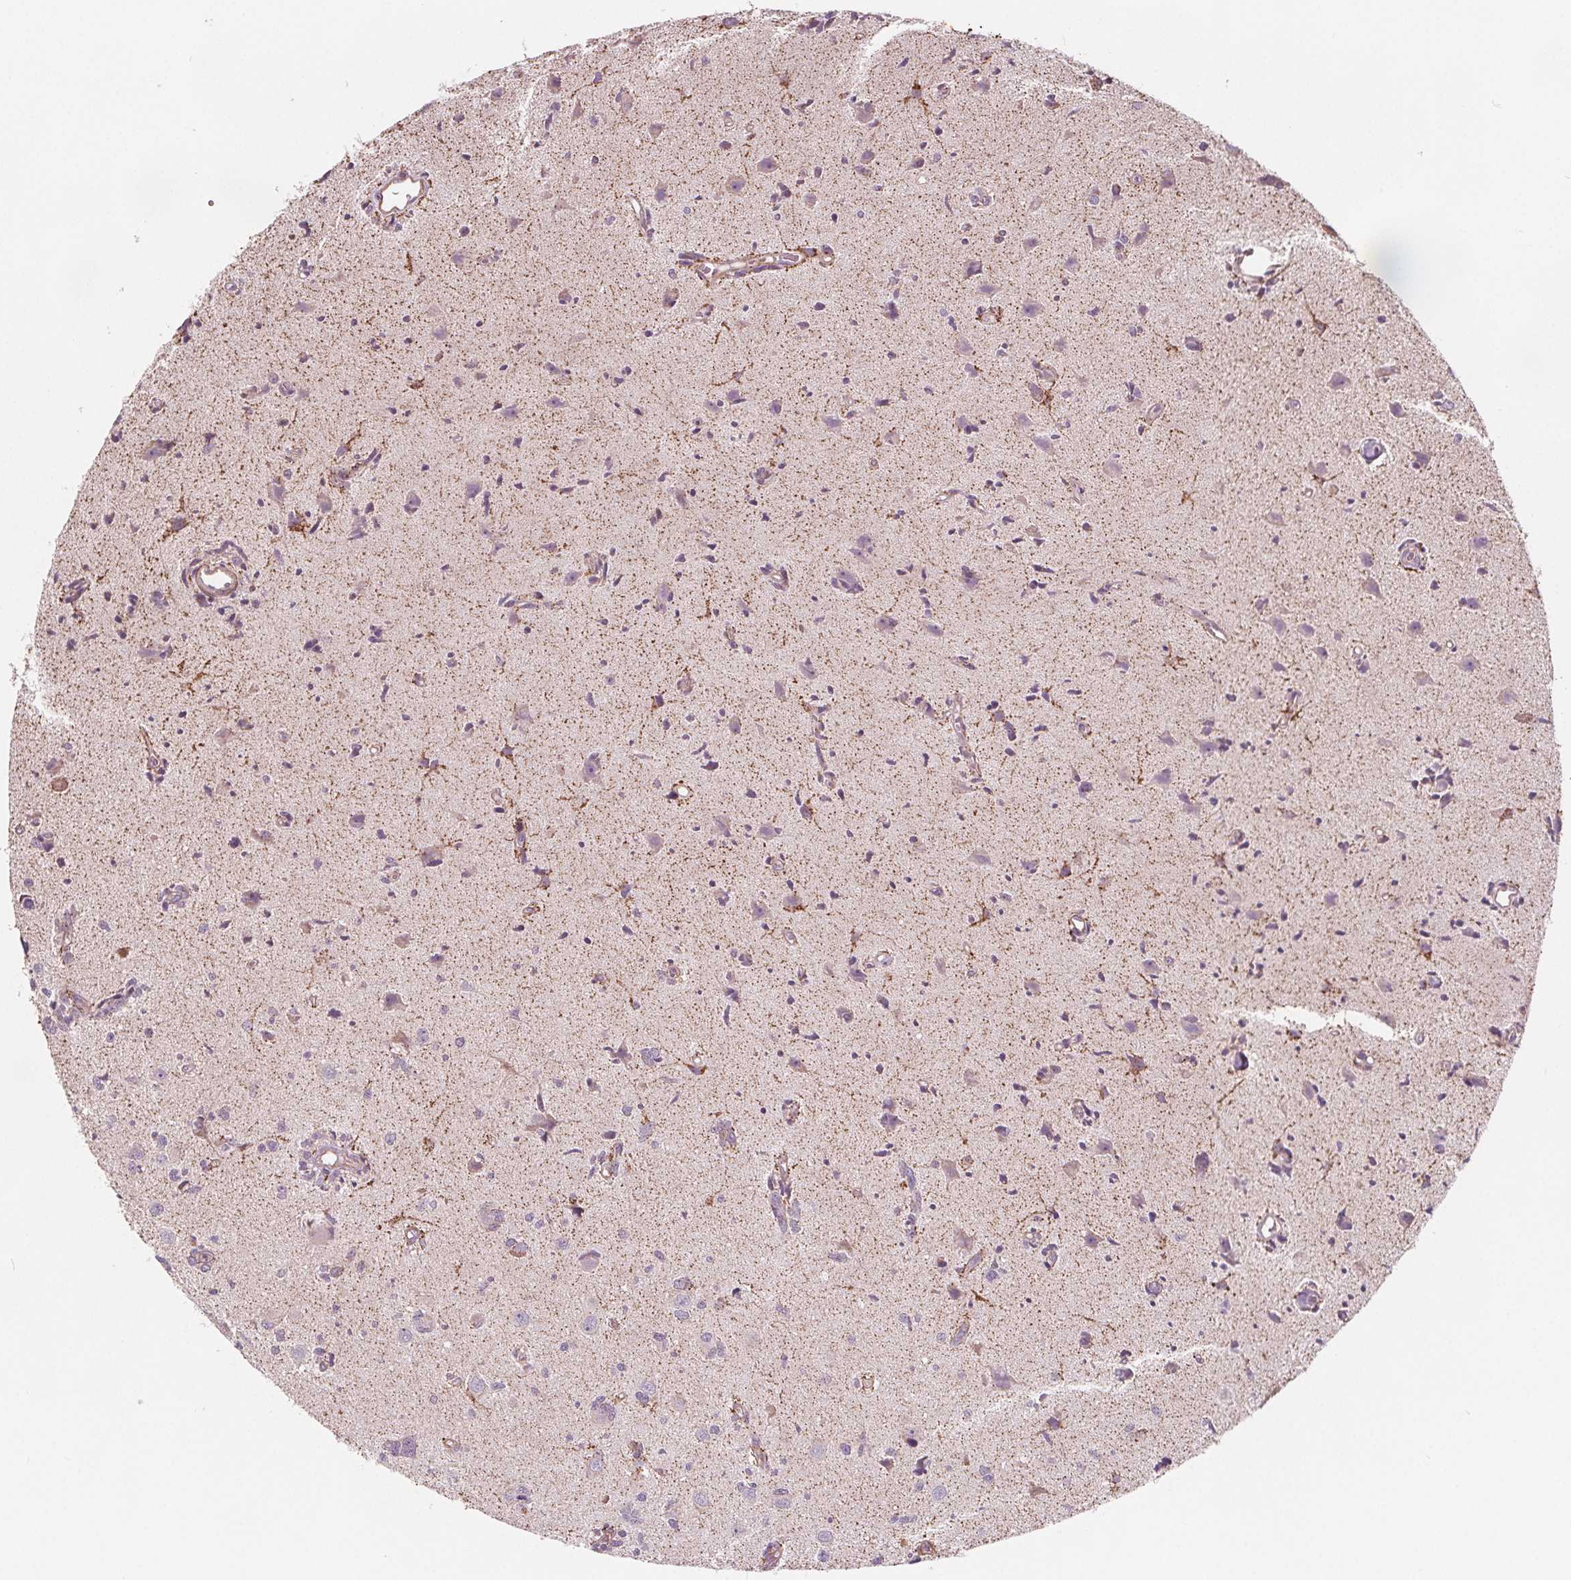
{"staining": {"intensity": "negative", "quantity": "none", "location": "none"}, "tissue": "glioma", "cell_type": "Tumor cells", "image_type": "cancer", "snomed": [{"axis": "morphology", "description": "Glioma, malignant, High grade"}, {"axis": "topography", "description": "Brain"}], "caption": "Immunohistochemistry (IHC) of malignant high-grade glioma demonstrates no positivity in tumor cells.", "gene": "ADAM33", "patient": {"sex": "male", "age": 67}}